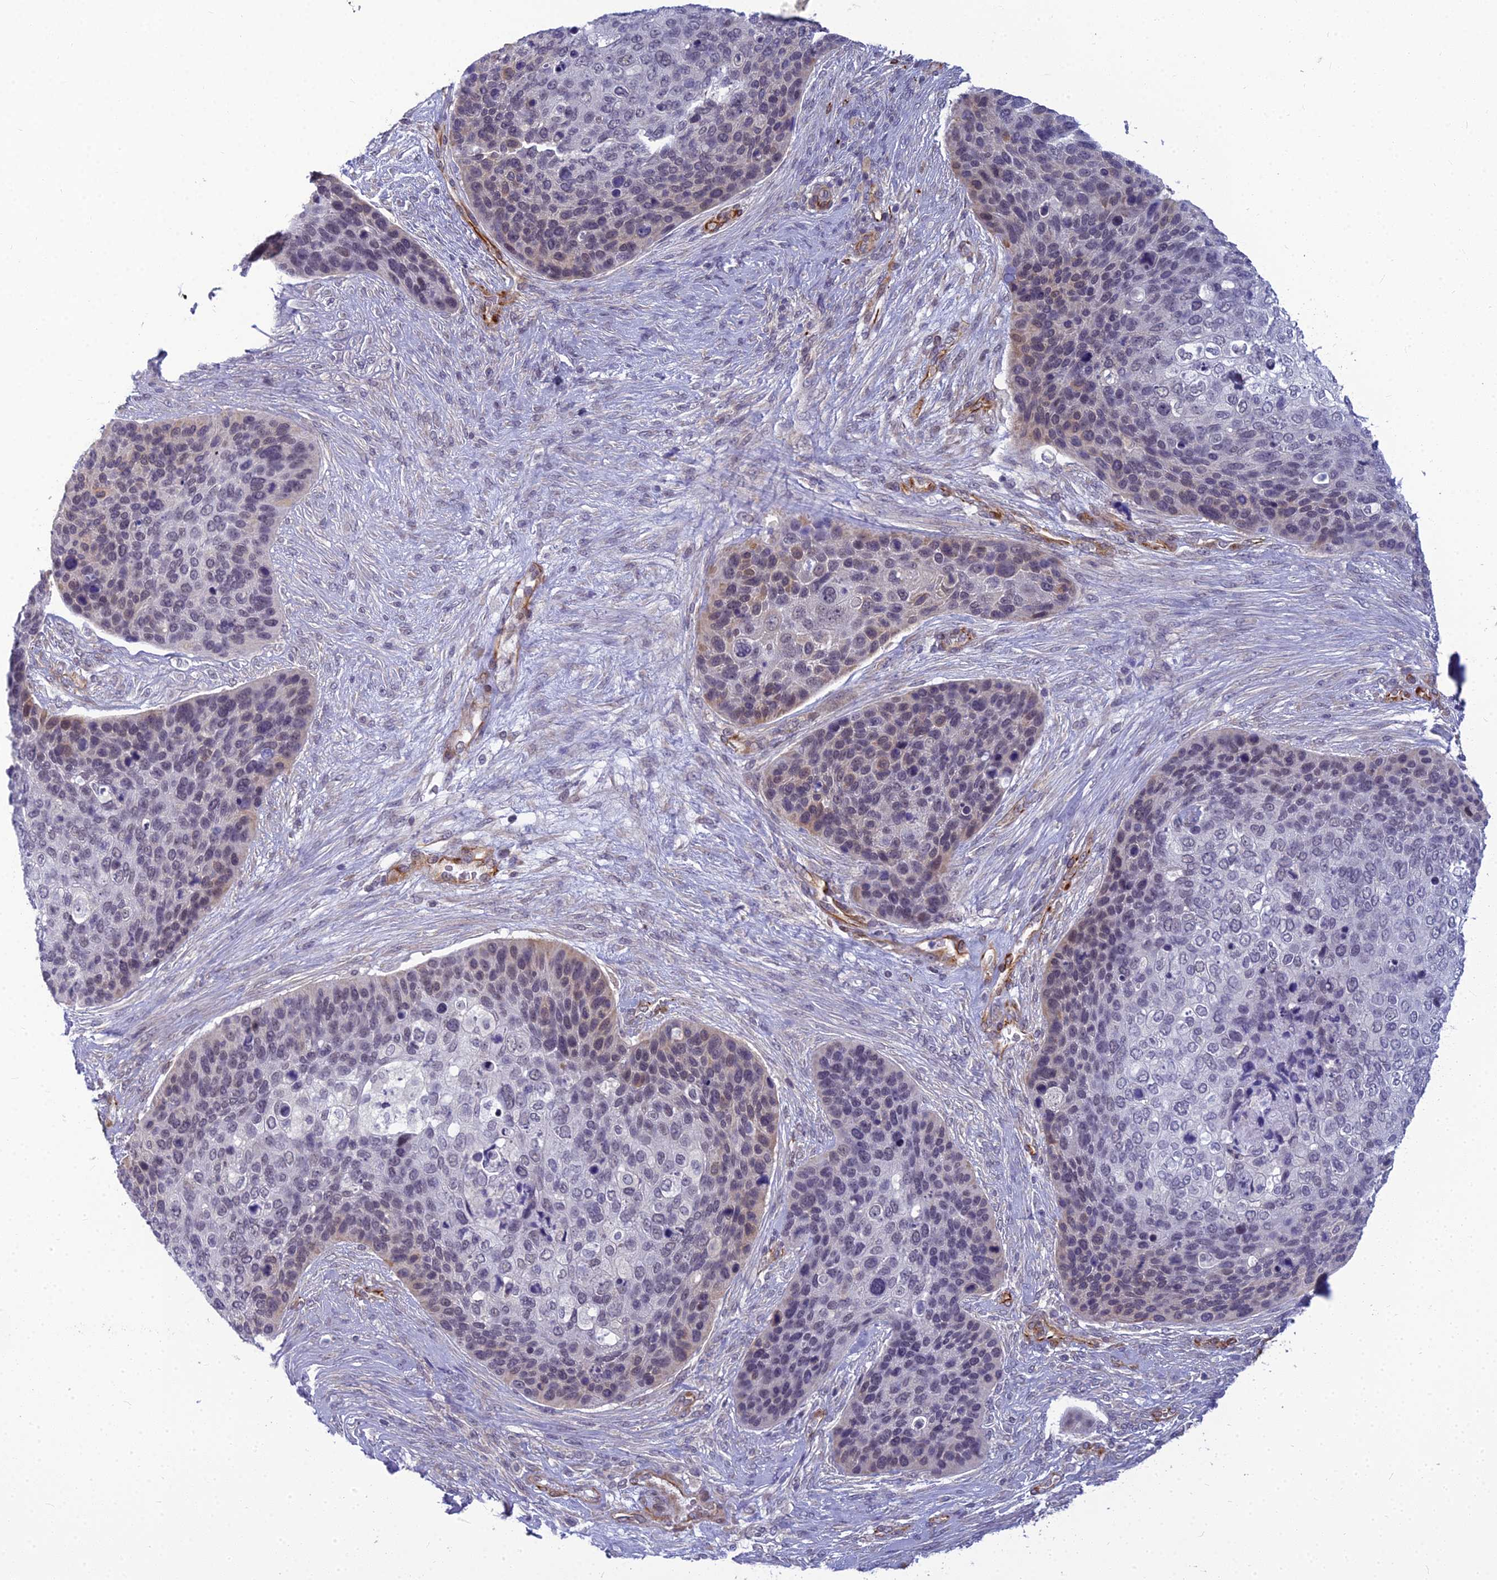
{"staining": {"intensity": "weak", "quantity": "<25%", "location": "cytoplasmic/membranous,nuclear"}, "tissue": "skin cancer", "cell_type": "Tumor cells", "image_type": "cancer", "snomed": [{"axis": "morphology", "description": "Basal cell carcinoma"}, {"axis": "topography", "description": "Skin"}], "caption": "Tumor cells show no significant protein positivity in basal cell carcinoma (skin).", "gene": "RGL3", "patient": {"sex": "female", "age": 74}}